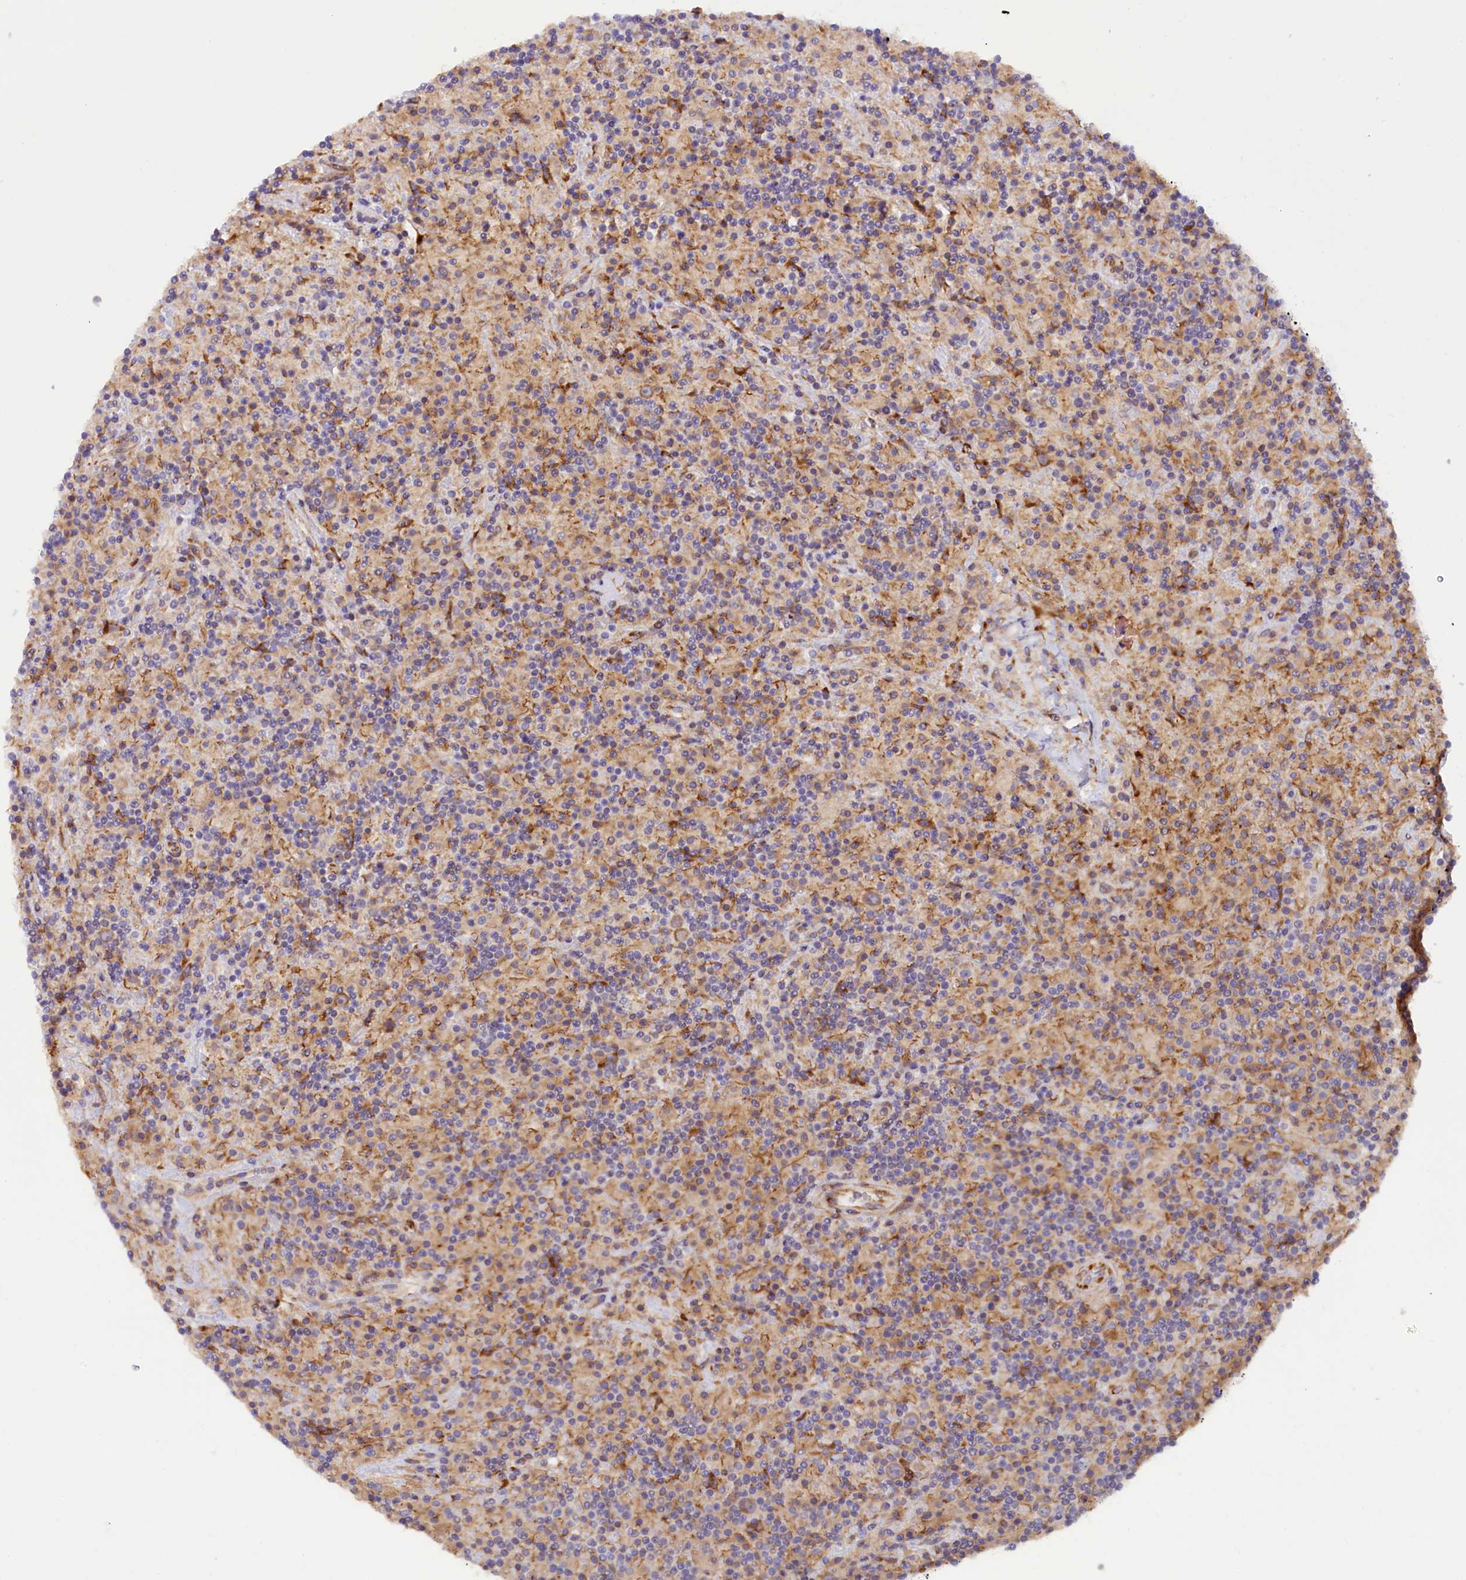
{"staining": {"intensity": "moderate", "quantity": "25%-75%", "location": "cytoplasmic/membranous"}, "tissue": "lymphoma", "cell_type": "Tumor cells", "image_type": "cancer", "snomed": [{"axis": "morphology", "description": "Hodgkin's disease, NOS"}, {"axis": "topography", "description": "Lymph node"}], "caption": "About 25%-75% of tumor cells in Hodgkin's disease exhibit moderate cytoplasmic/membranous protein positivity as visualized by brown immunohistochemical staining.", "gene": "SSC5D", "patient": {"sex": "male", "age": 70}}